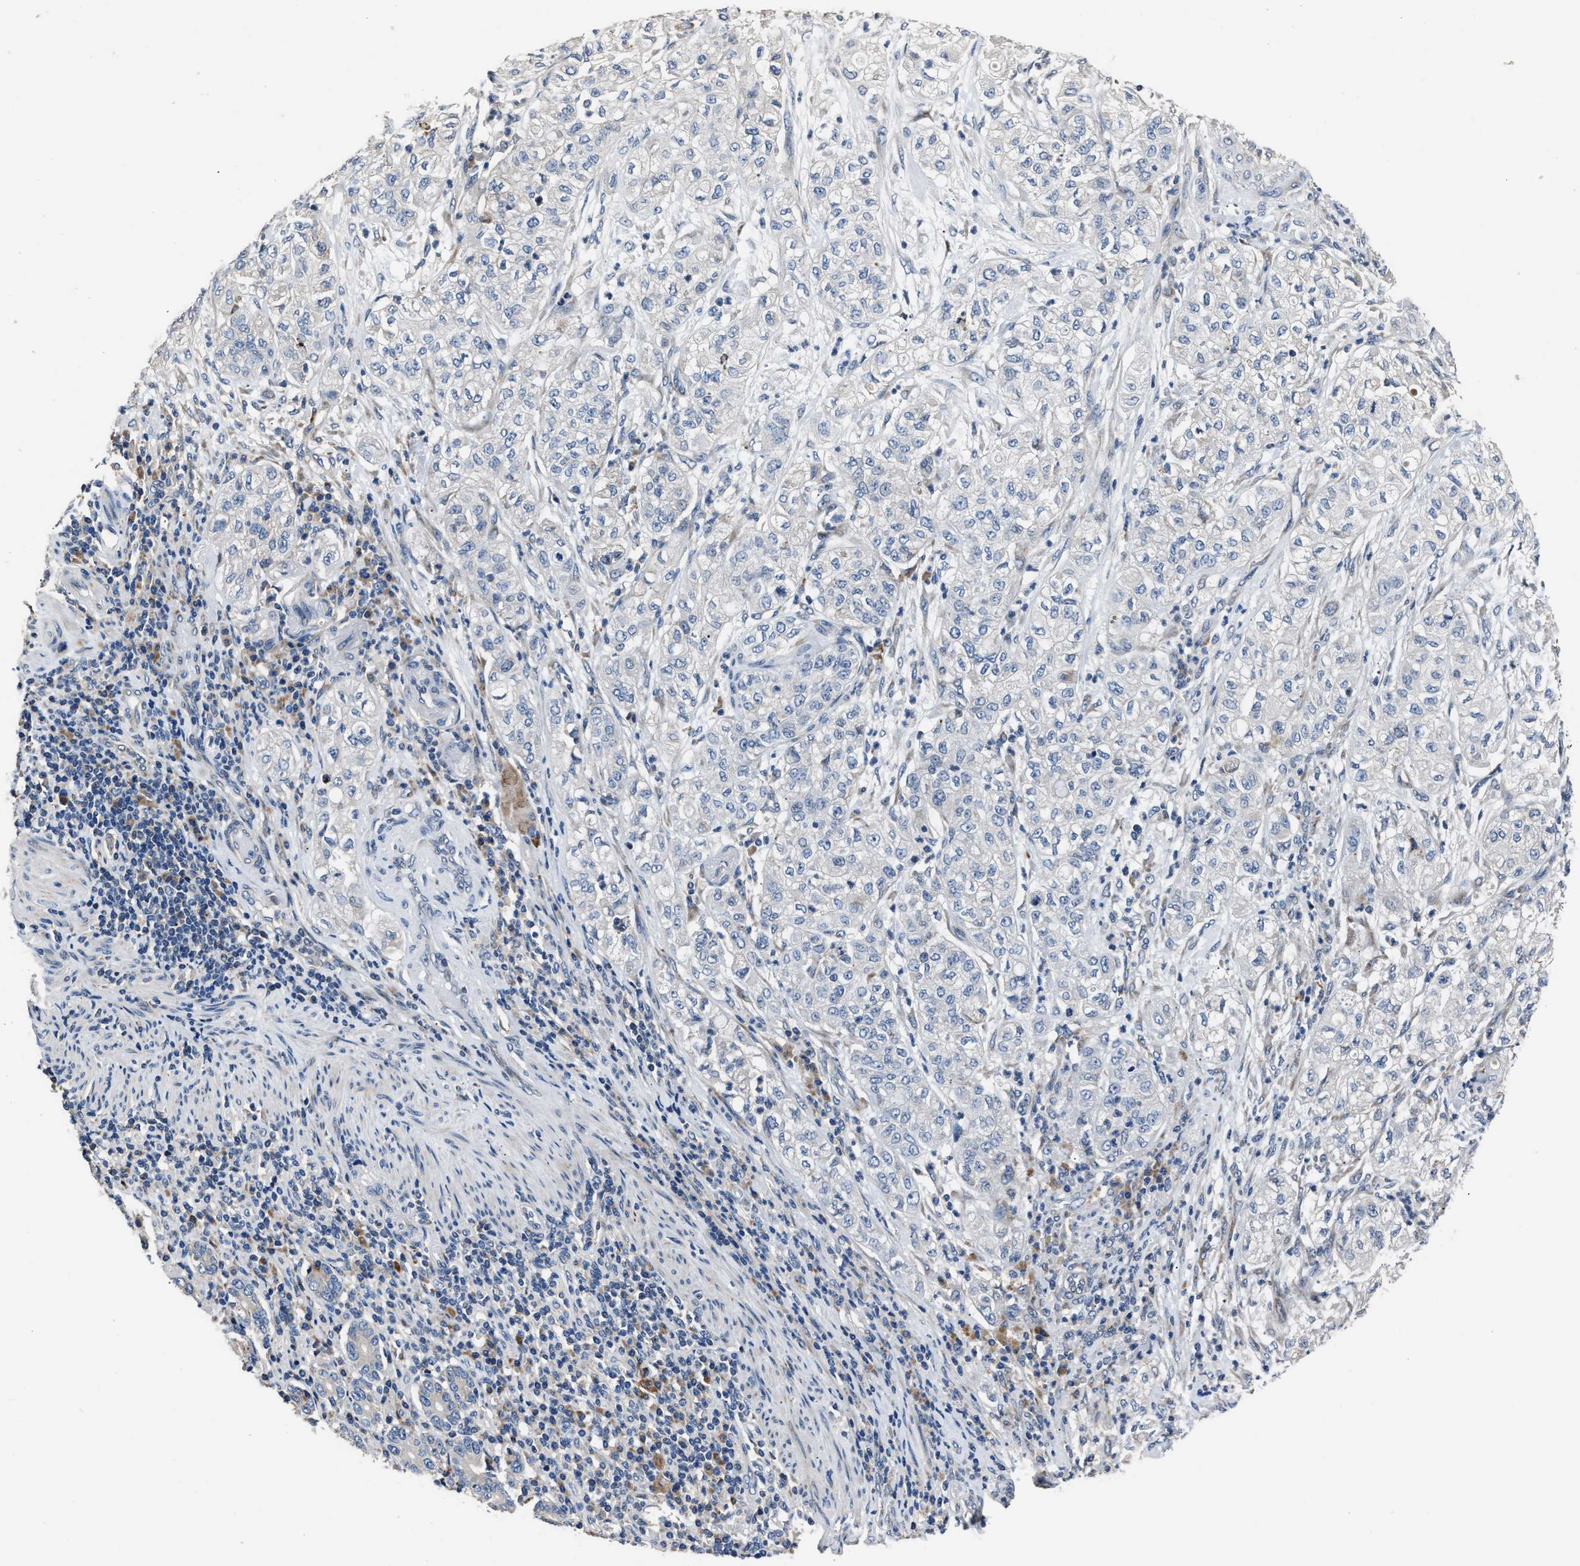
{"staining": {"intensity": "moderate", "quantity": "<25%", "location": "cytoplasmic/membranous"}, "tissue": "pancreatic cancer", "cell_type": "Tumor cells", "image_type": "cancer", "snomed": [{"axis": "morphology", "description": "Adenocarcinoma, NOS"}, {"axis": "topography", "description": "Pancreas"}], "caption": "Immunohistochemistry micrograph of human pancreatic cancer stained for a protein (brown), which reveals low levels of moderate cytoplasmic/membranous positivity in approximately <25% of tumor cells.", "gene": "DNAJC24", "patient": {"sex": "female", "age": 78}}